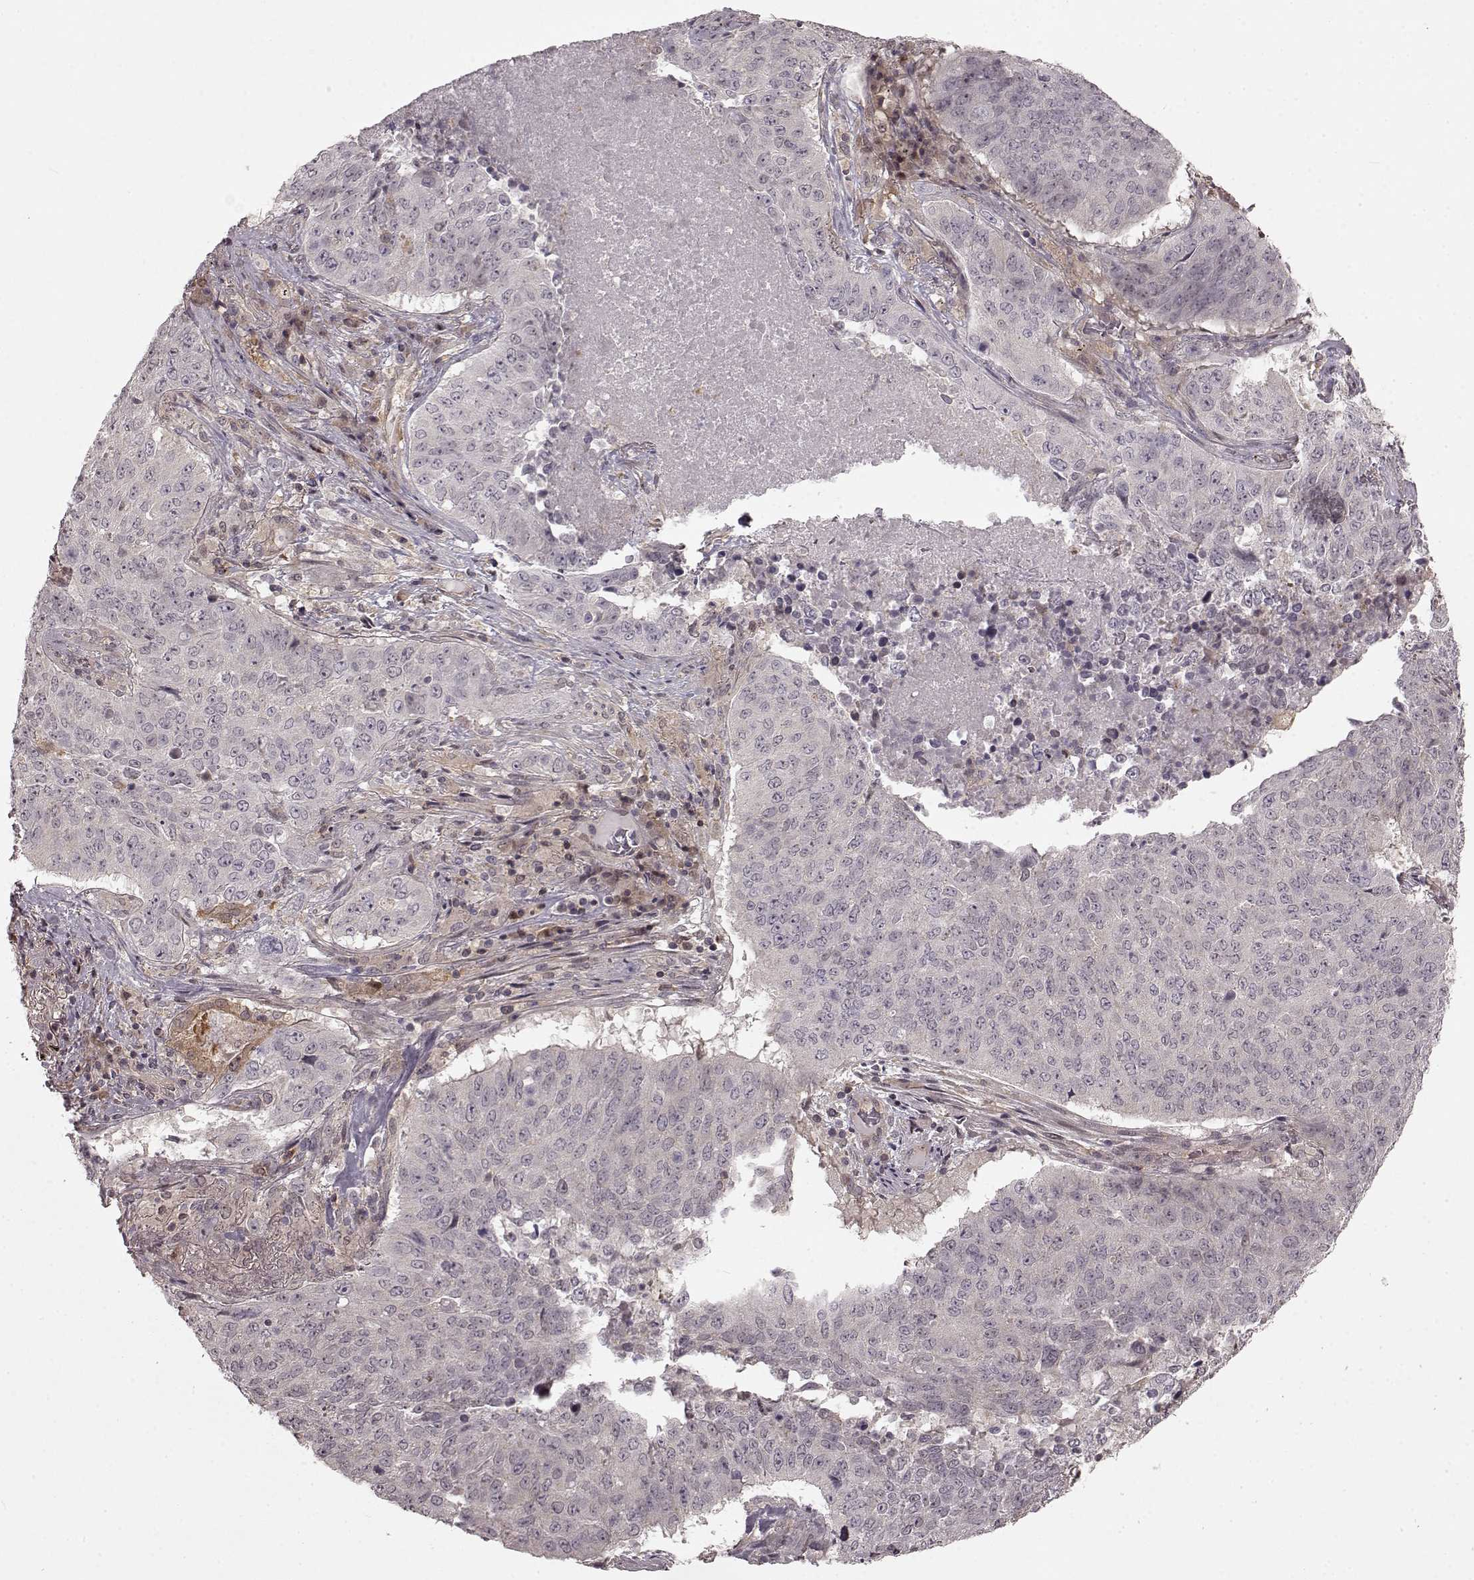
{"staining": {"intensity": "negative", "quantity": "none", "location": "none"}, "tissue": "lung cancer", "cell_type": "Tumor cells", "image_type": "cancer", "snomed": [{"axis": "morphology", "description": "Normal tissue, NOS"}, {"axis": "morphology", "description": "Squamous cell carcinoma, NOS"}, {"axis": "topography", "description": "Bronchus"}, {"axis": "topography", "description": "Lung"}], "caption": "Lung squamous cell carcinoma stained for a protein using immunohistochemistry exhibits no staining tumor cells.", "gene": "GSS", "patient": {"sex": "male", "age": 64}}